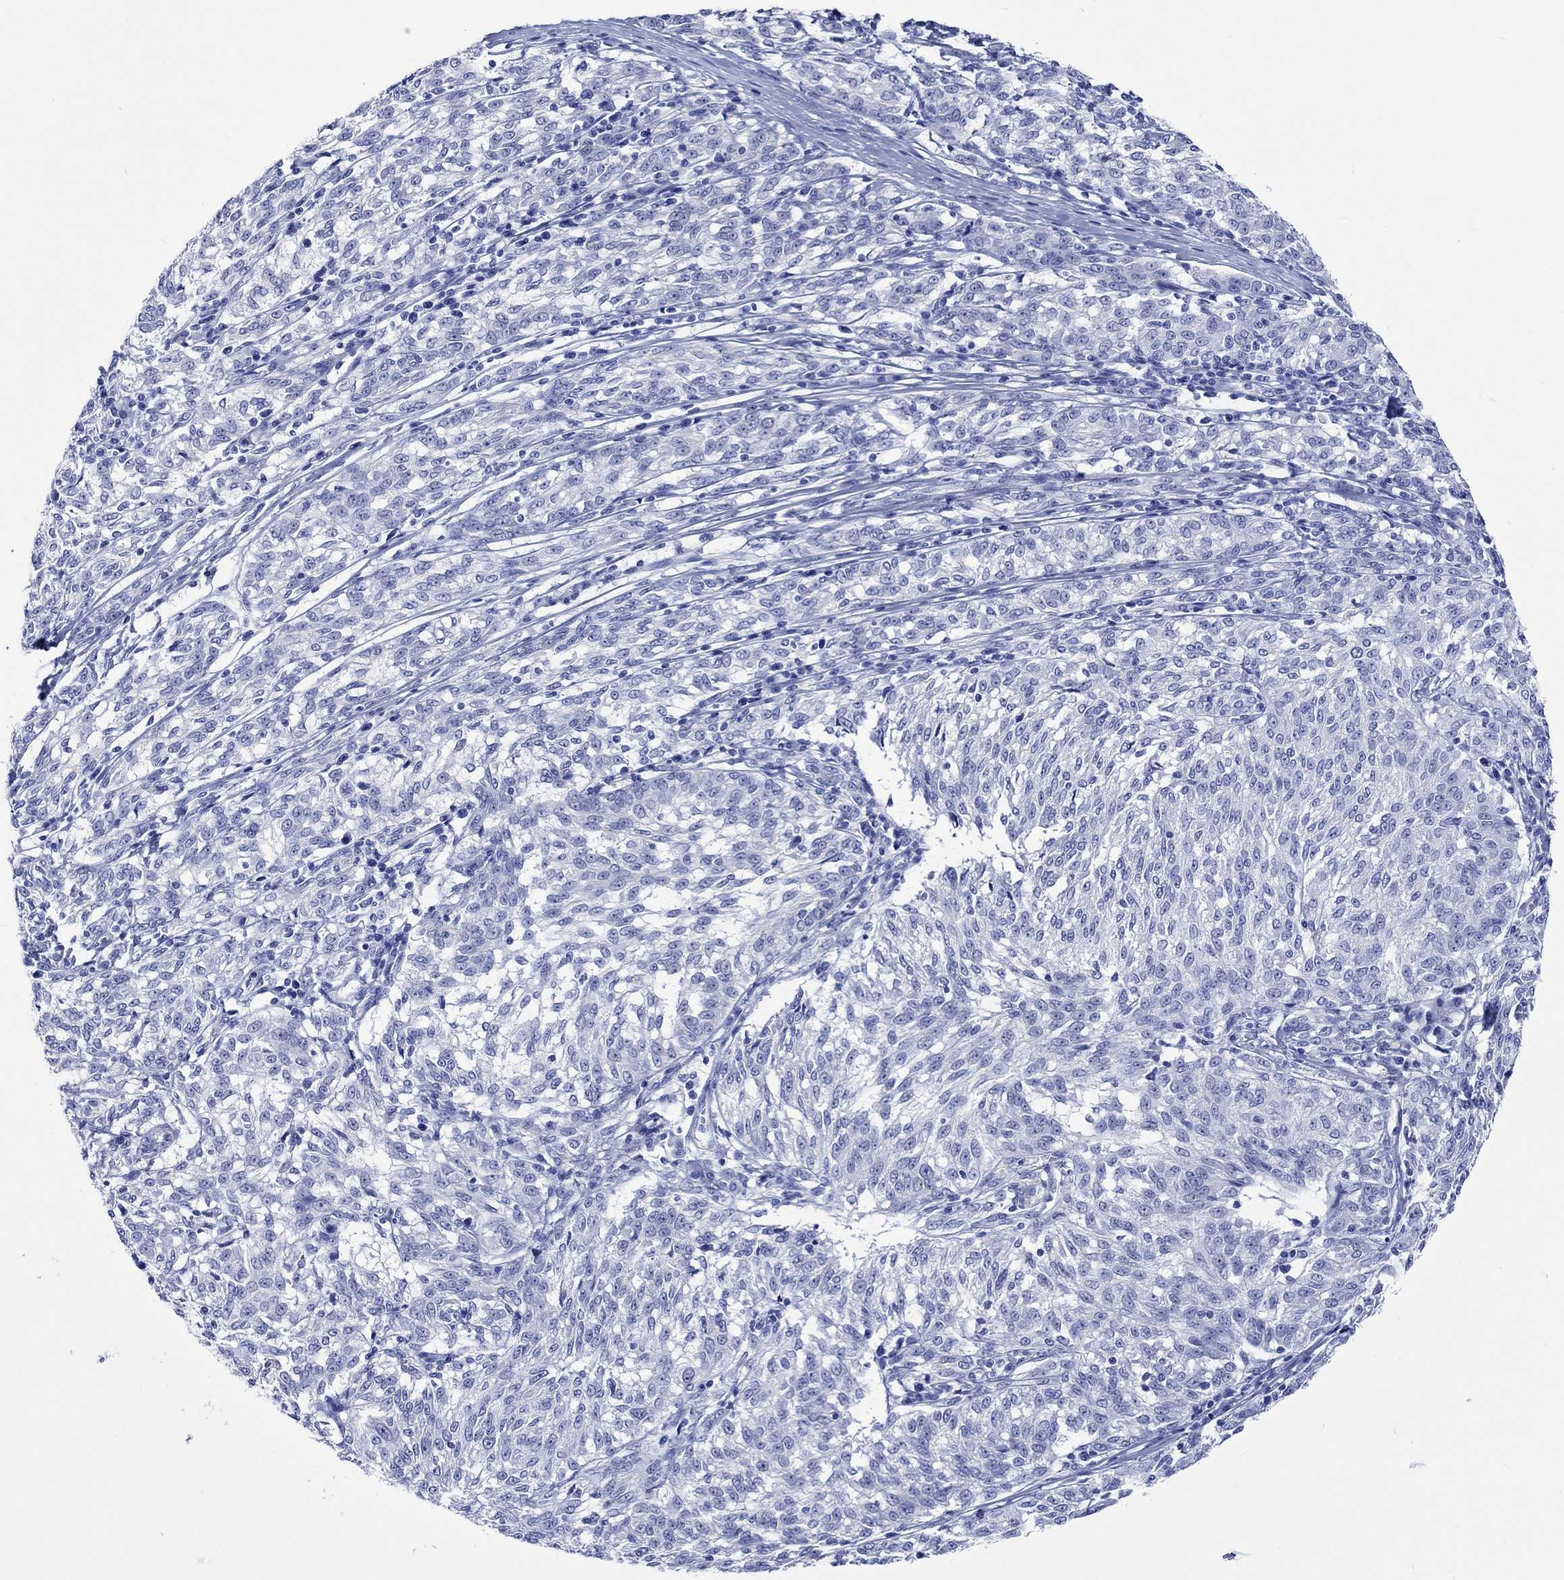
{"staining": {"intensity": "negative", "quantity": "none", "location": "none"}, "tissue": "melanoma", "cell_type": "Tumor cells", "image_type": "cancer", "snomed": [{"axis": "morphology", "description": "Malignant melanoma, NOS"}, {"axis": "topography", "description": "Skin"}], "caption": "Photomicrograph shows no significant protein expression in tumor cells of malignant melanoma. The staining was performed using DAB (3,3'-diaminobenzidine) to visualize the protein expression in brown, while the nuclei were stained in blue with hematoxylin (Magnification: 20x).", "gene": "HARBI1", "patient": {"sex": "female", "age": 72}}